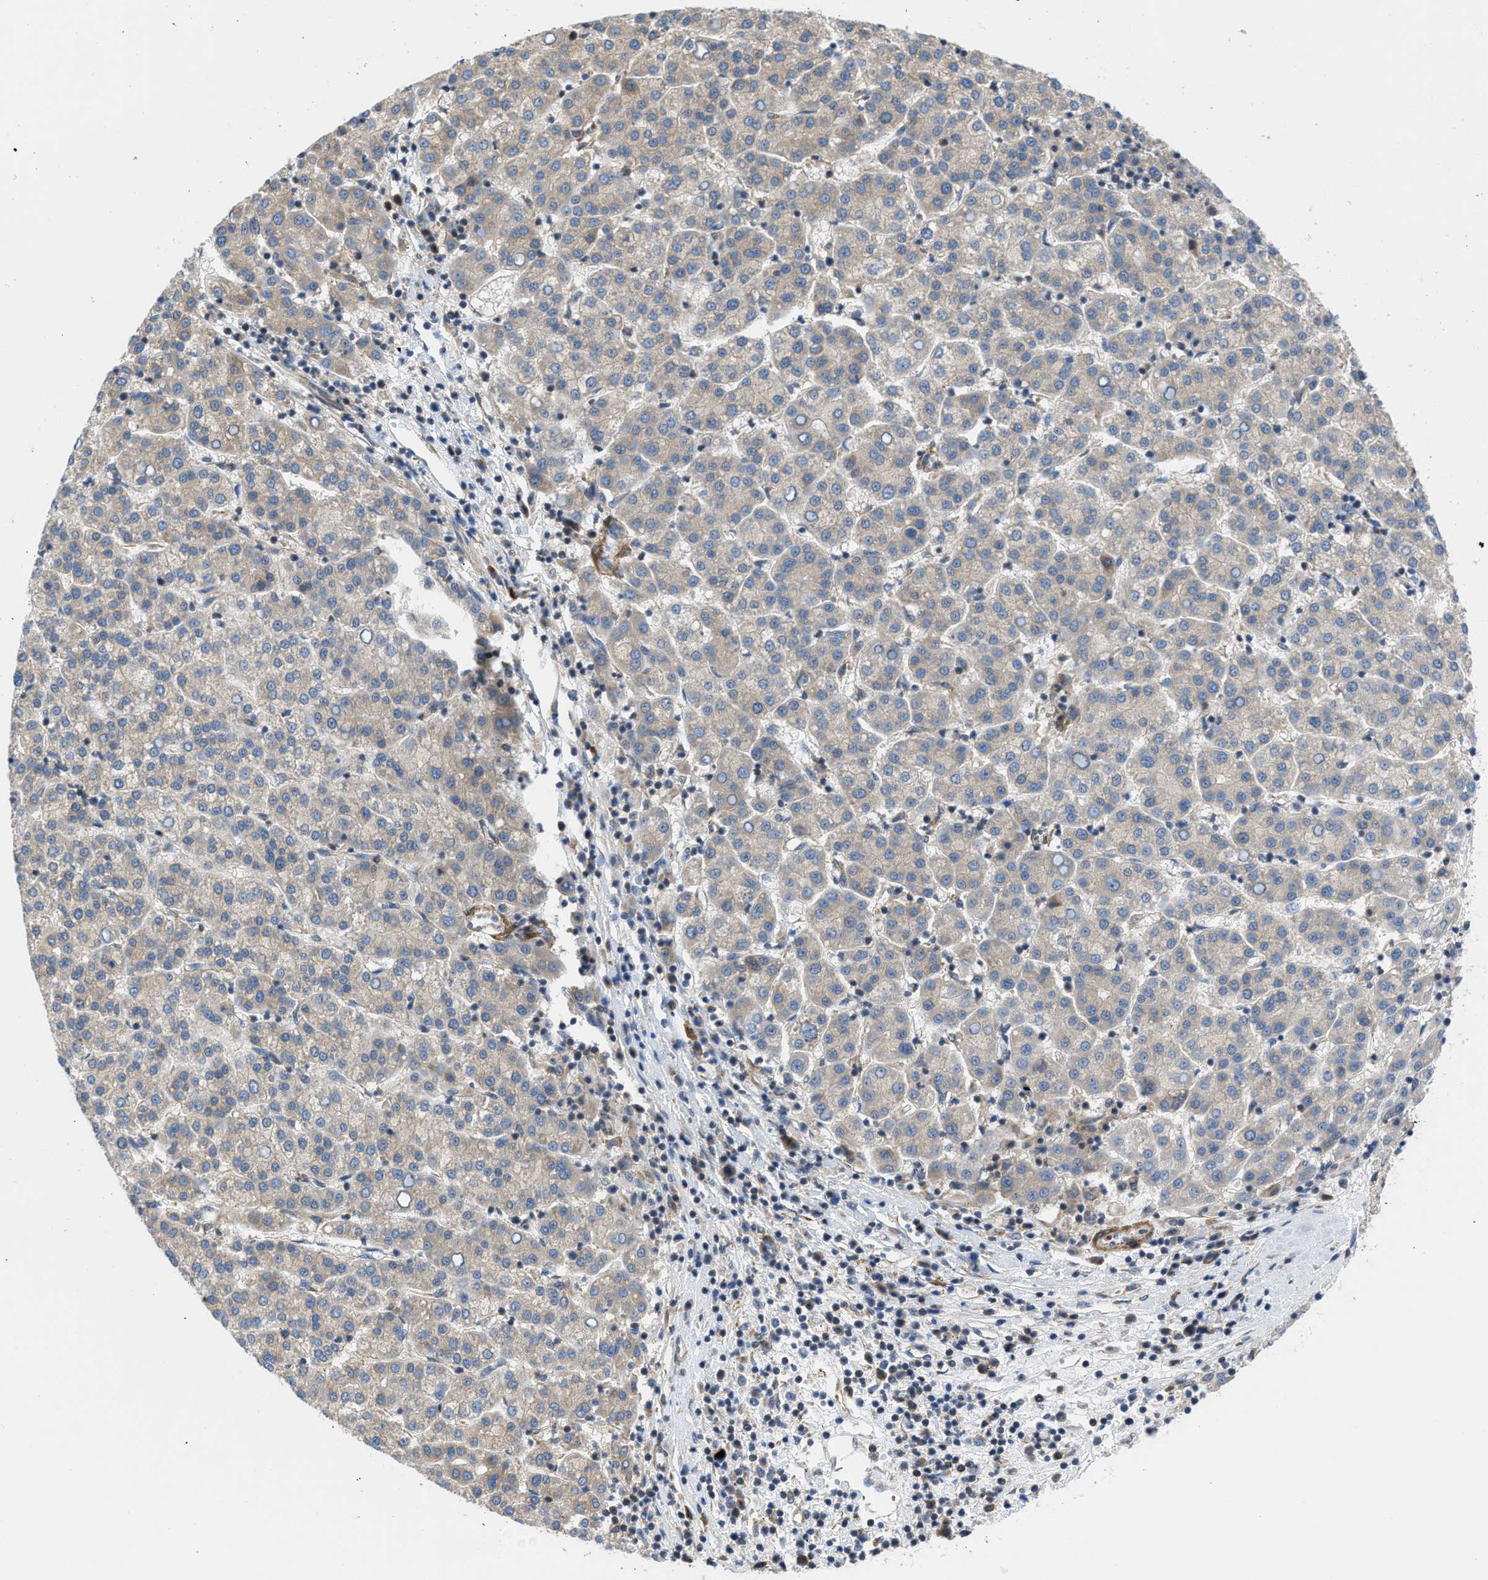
{"staining": {"intensity": "weak", "quantity": "25%-75%", "location": "cytoplasmic/membranous"}, "tissue": "liver cancer", "cell_type": "Tumor cells", "image_type": "cancer", "snomed": [{"axis": "morphology", "description": "Carcinoma, Hepatocellular, NOS"}, {"axis": "topography", "description": "Liver"}], "caption": "This is an image of immunohistochemistry staining of hepatocellular carcinoma (liver), which shows weak positivity in the cytoplasmic/membranous of tumor cells.", "gene": "CHKB", "patient": {"sex": "female", "age": 58}}